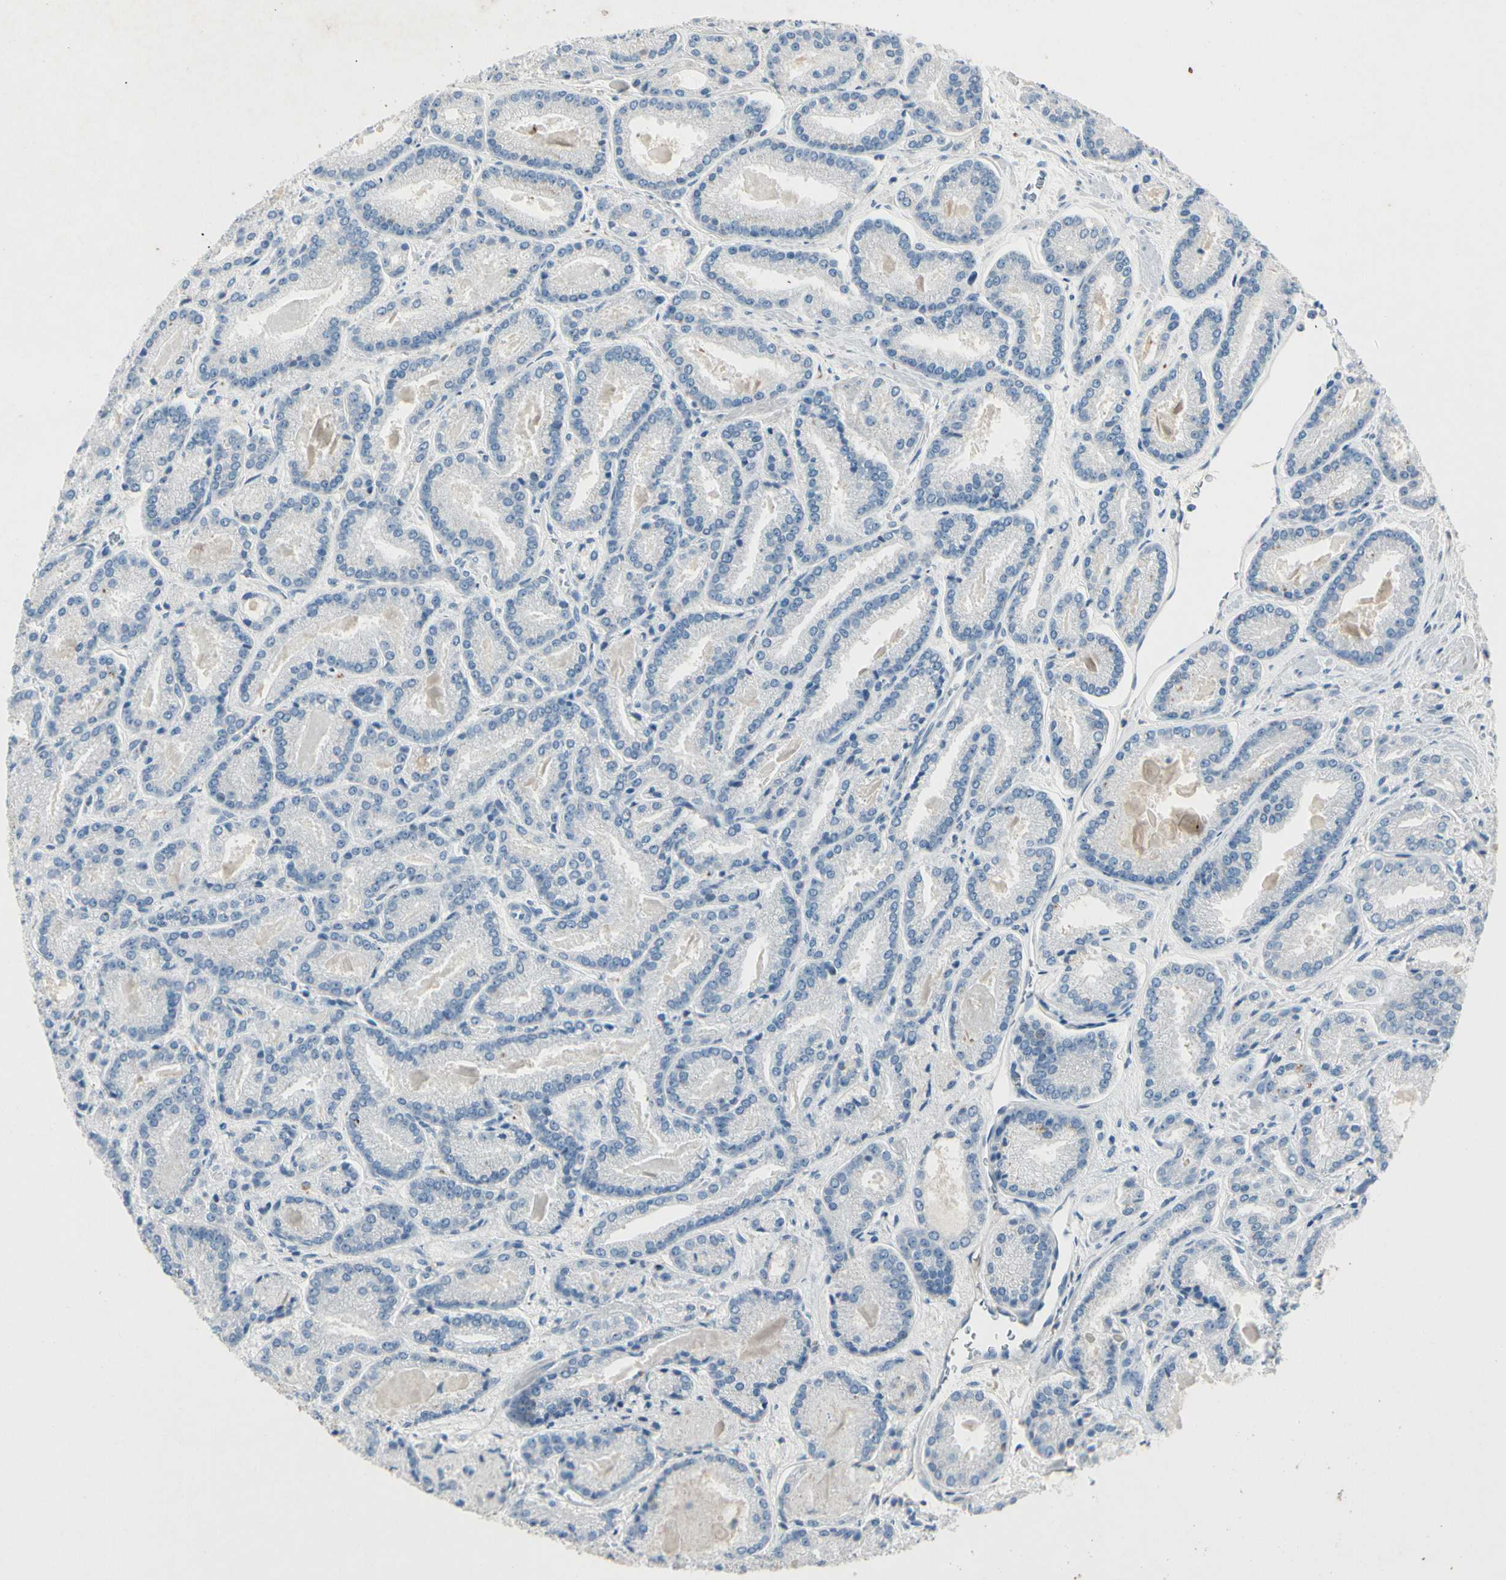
{"staining": {"intensity": "negative", "quantity": "none", "location": "none"}, "tissue": "prostate cancer", "cell_type": "Tumor cells", "image_type": "cancer", "snomed": [{"axis": "morphology", "description": "Adenocarcinoma, Low grade"}, {"axis": "topography", "description": "Prostate"}], "caption": "The immunohistochemistry (IHC) image has no significant staining in tumor cells of prostate adenocarcinoma (low-grade) tissue.", "gene": "SERPIND1", "patient": {"sex": "male", "age": 59}}